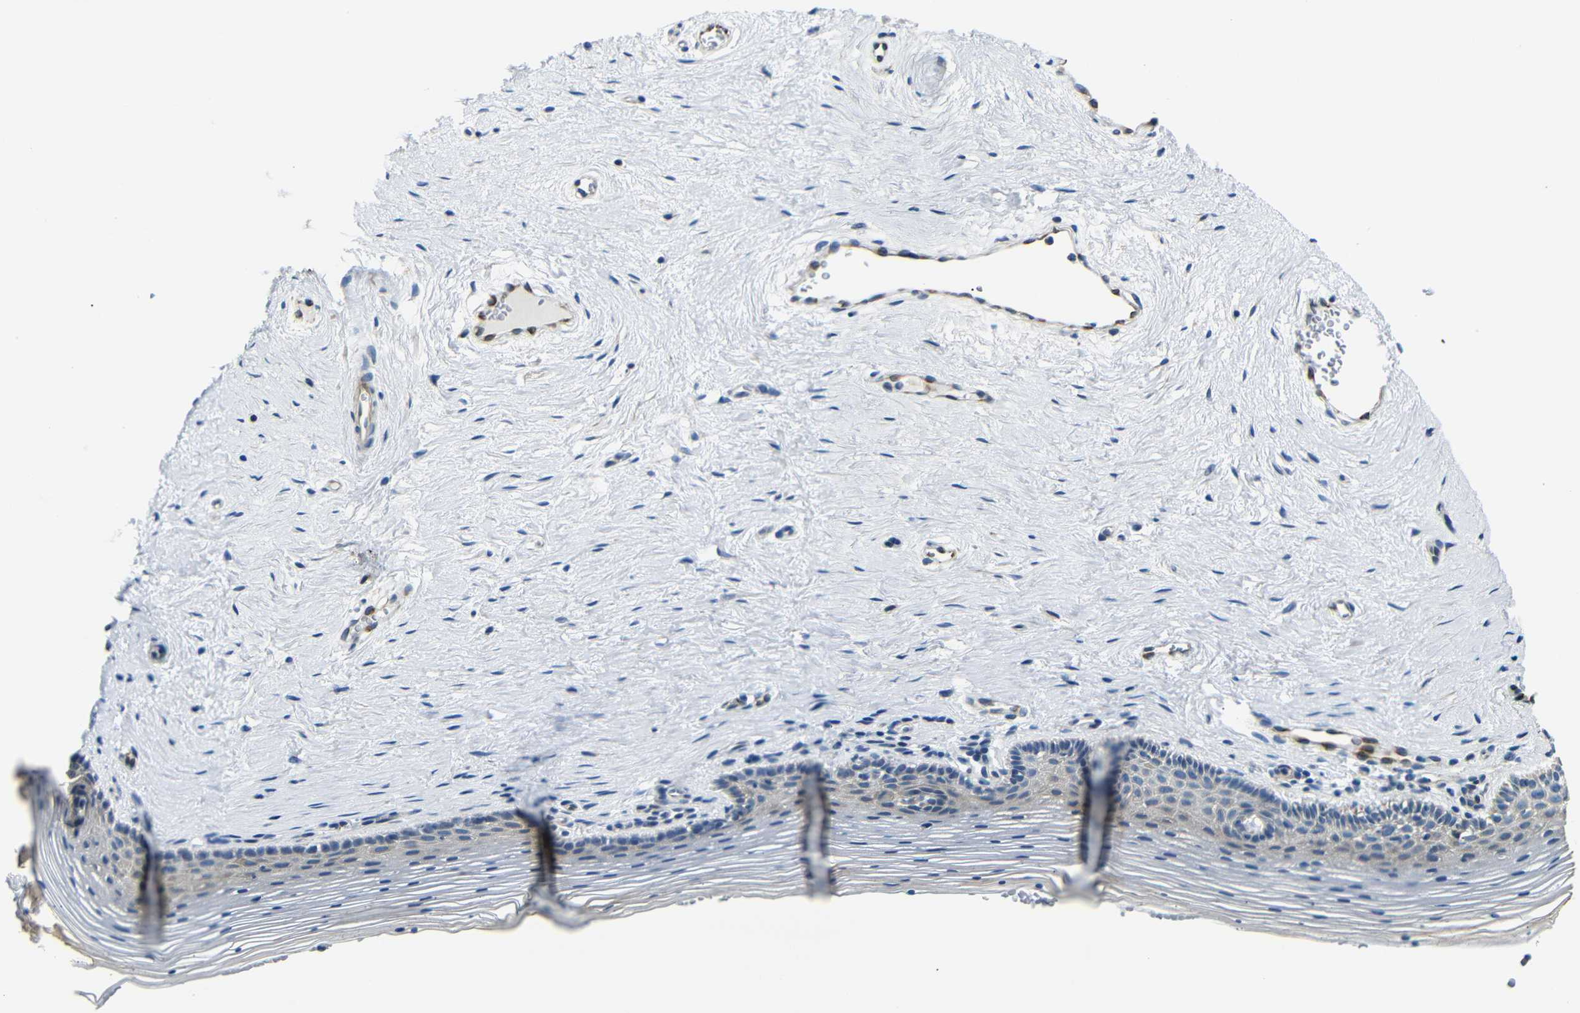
{"staining": {"intensity": "weak", "quantity": "<25%", "location": "cytoplasmic/membranous"}, "tissue": "vagina", "cell_type": "Squamous epithelial cells", "image_type": "normal", "snomed": [{"axis": "morphology", "description": "Normal tissue, NOS"}, {"axis": "topography", "description": "Vagina"}], "caption": "Immunohistochemical staining of benign human vagina exhibits no significant staining in squamous epithelial cells. (DAB (3,3'-diaminobenzidine) immunohistochemistry (IHC) with hematoxylin counter stain).", "gene": "TAFA1", "patient": {"sex": "female", "age": 32}}